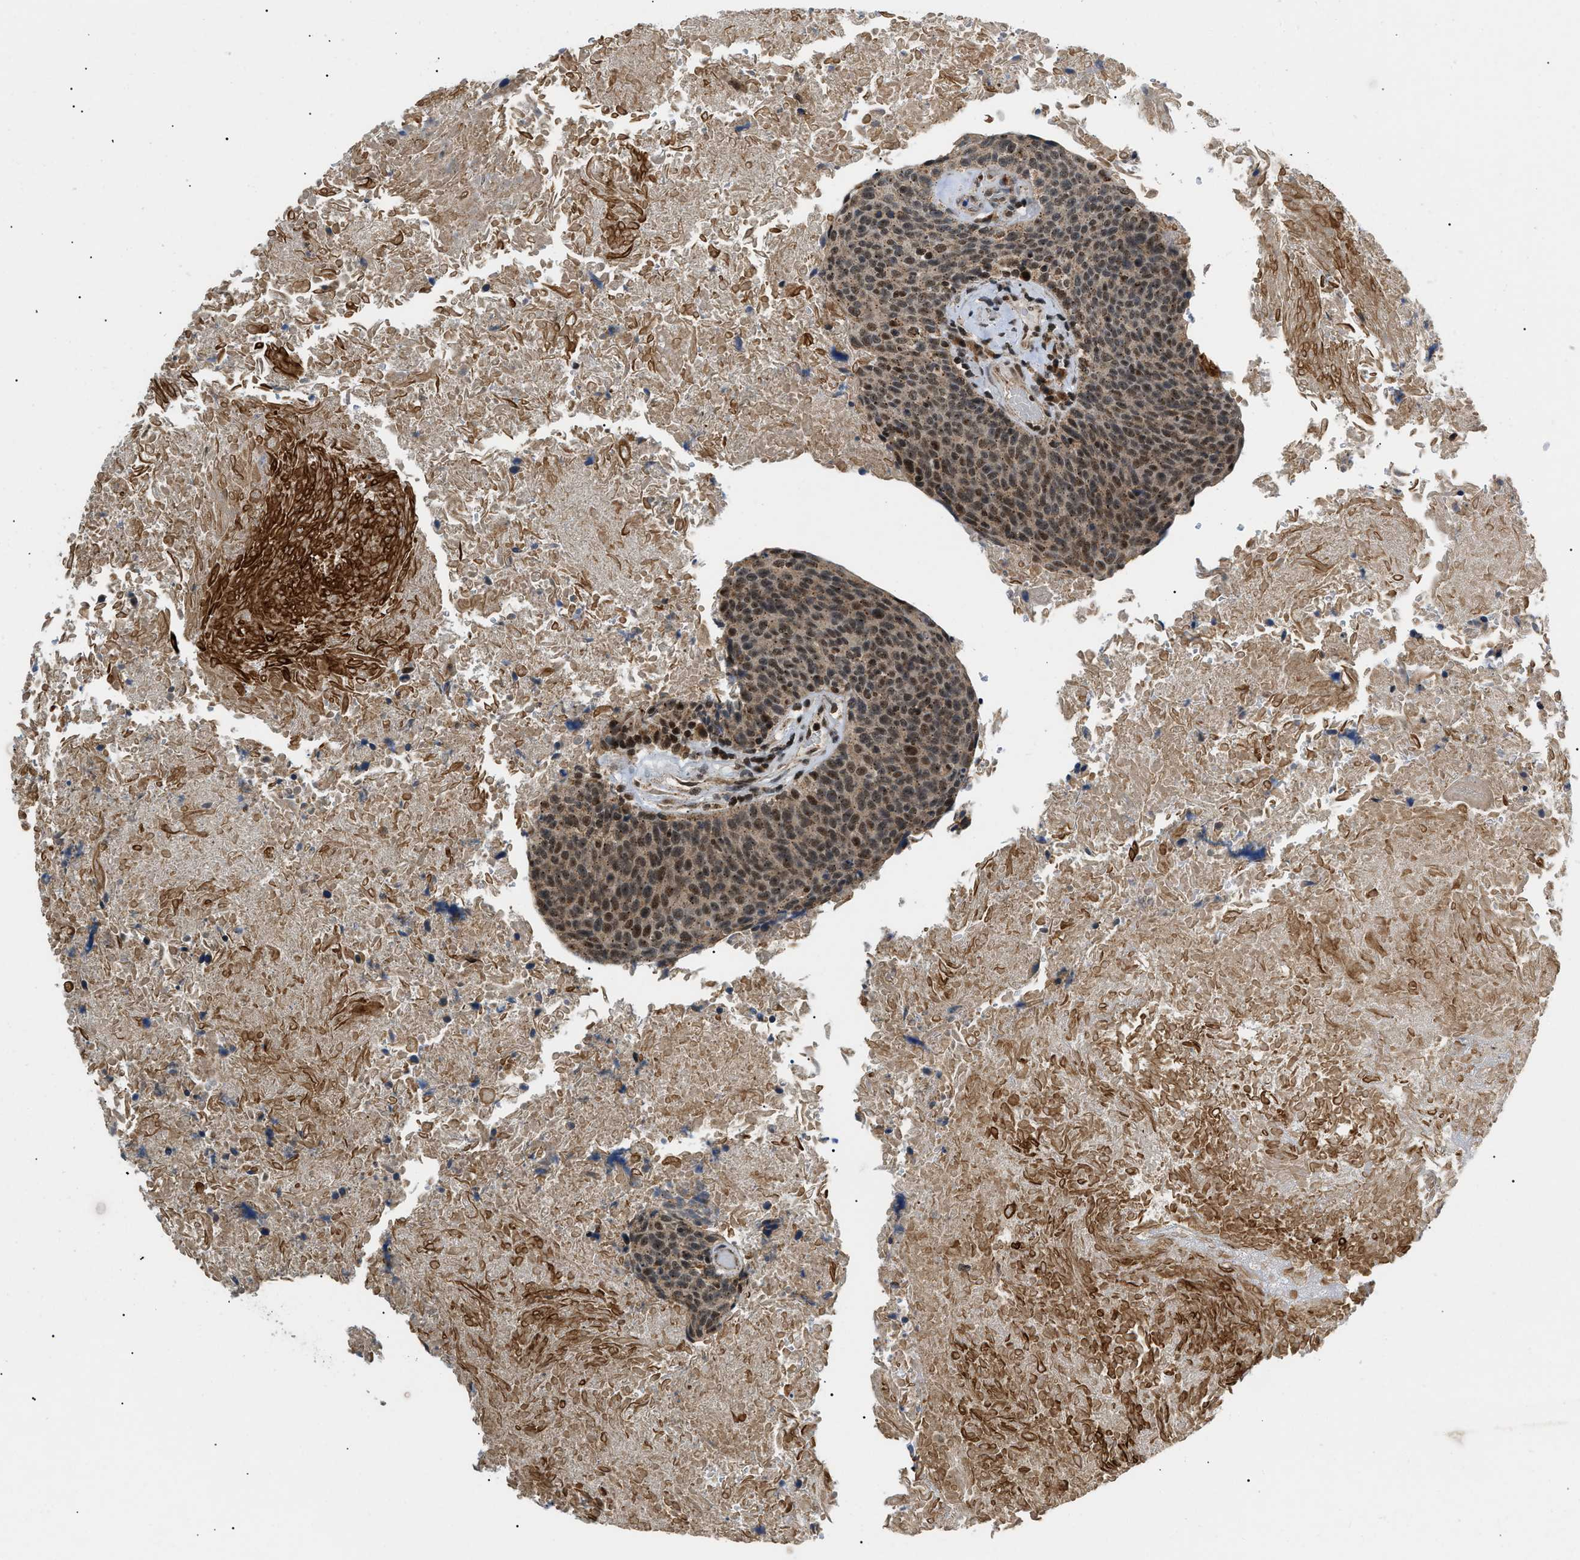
{"staining": {"intensity": "weak", "quantity": "25%-75%", "location": "nuclear"}, "tissue": "head and neck cancer", "cell_type": "Tumor cells", "image_type": "cancer", "snomed": [{"axis": "morphology", "description": "Squamous cell carcinoma, NOS"}, {"axis": "morphology", "description": "Squamous cell carcinoma, metastatic, NOS"}, {"axis": "topography", "description": "Lymph node"}, {"axis": "topography", "description": "Head-Neck"}], "caption": "Human head and neck cancer (squamous cell carcinoma) stained with a protein marker displays weak staining in tumor cells.", "gene": "ZBTB11", "patient": {"sex": "male", "age": 62}}